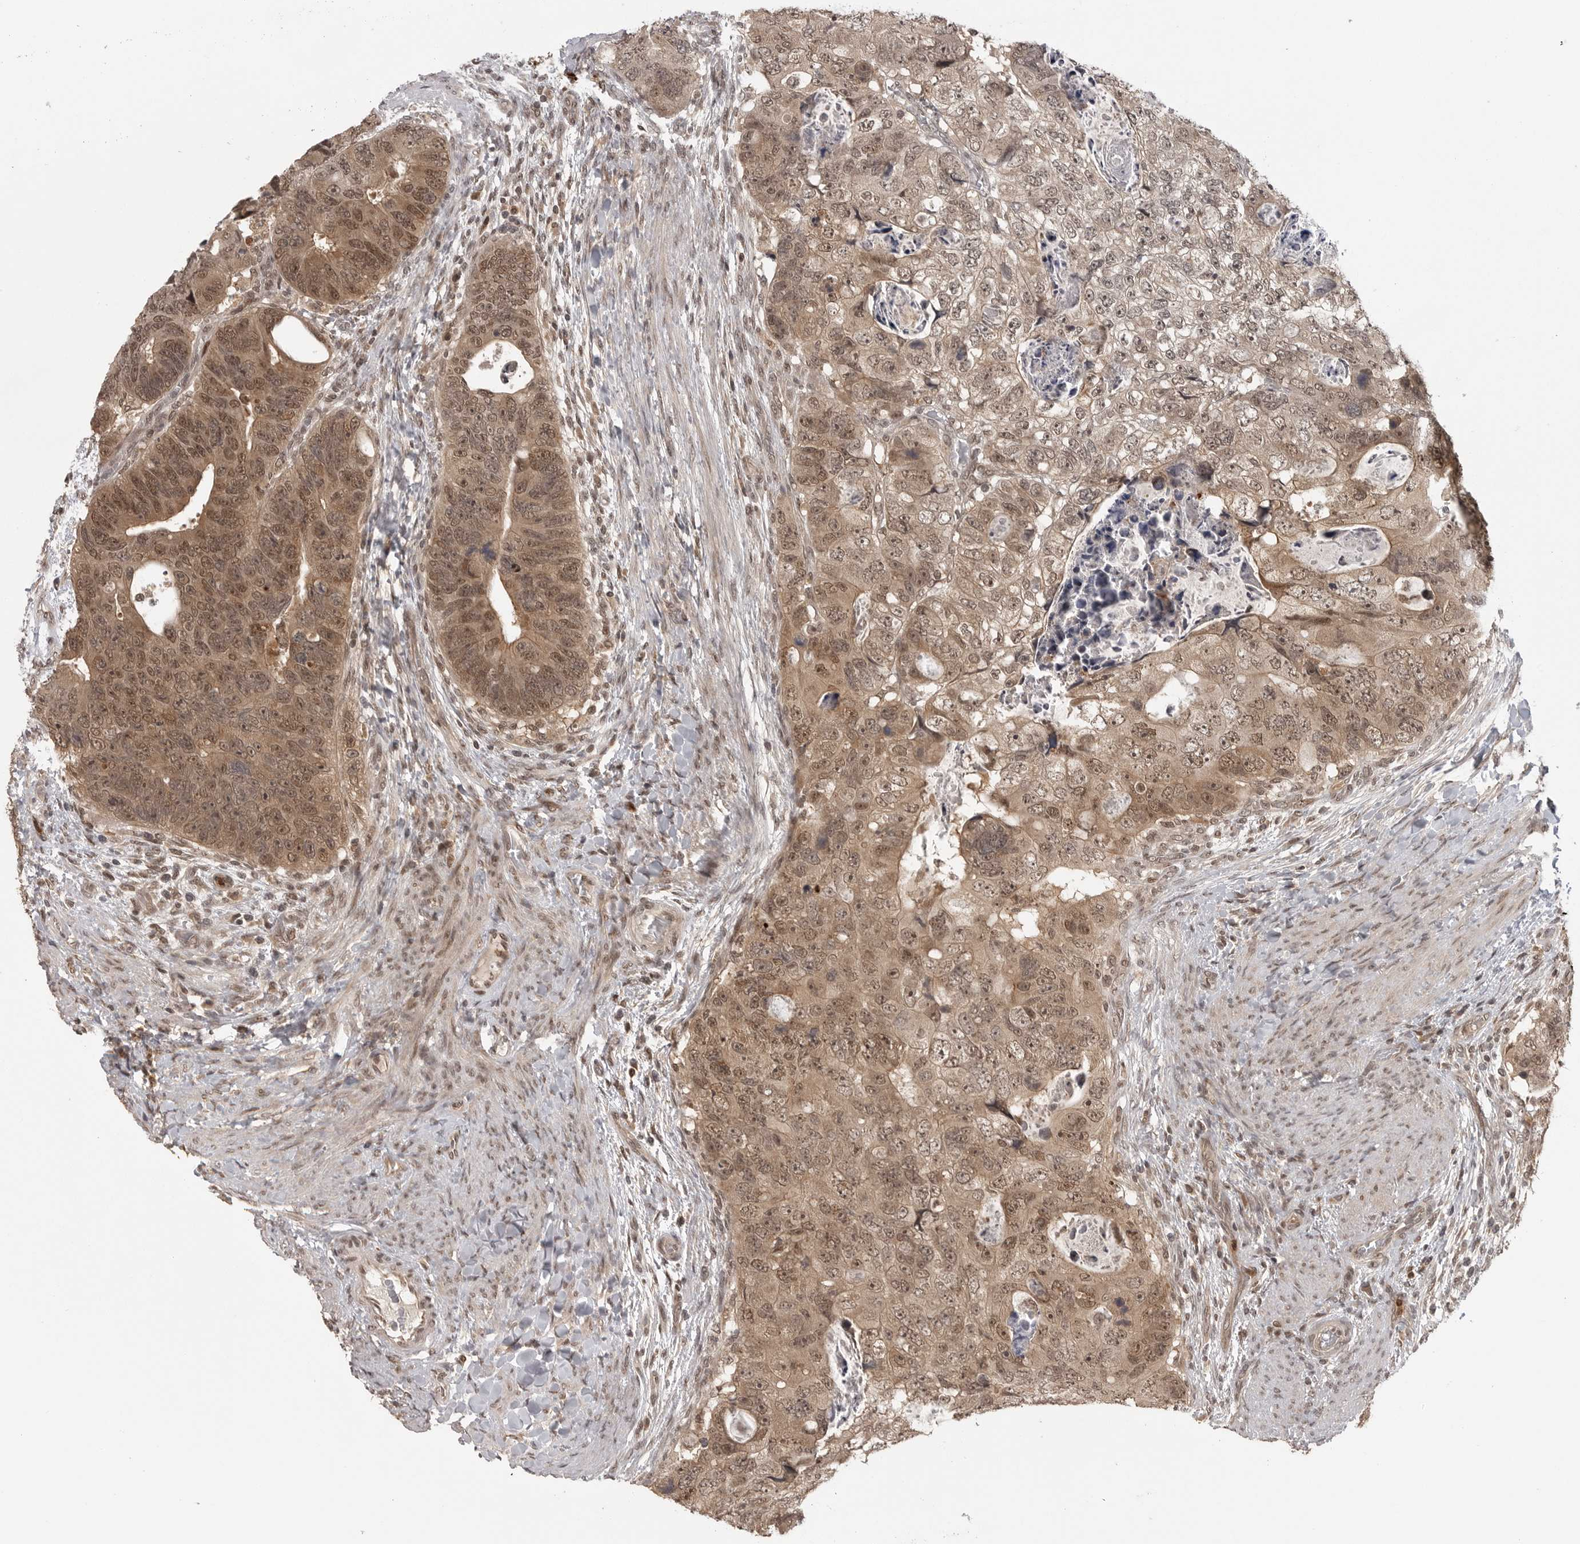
{"staining": {"intensity": "moderate", "quantity": ">75%", "location": "cytoplasmic/membranous,nuclear"}, "tissue": "colorectal cancer", "cell_type": "Tumor cells", "image_type": "cancer", "snomed": [{"axis": "morphology", "description": "Adenocarcinoma, NOS"}, {"axis": "topography", "description": "Rectum"}], "caption": "High-magnification brightfield microscopy of colorectal cancer (adenocarcinoma) stained with DAB (3,3'-diaminobenzidine) (brown) and counterstained with hematoxylin (blue). tumor cells exhibit moderate cytoplasmic/membranous and nuclear expression is appreciated in about>75% of cells. (Stains: DAB in brown, nuclei in blue, Microscopy: brightfield microscopy at high magnification).", "gene": "PEG3", "patient": {"sex": "male", "age": 59}}